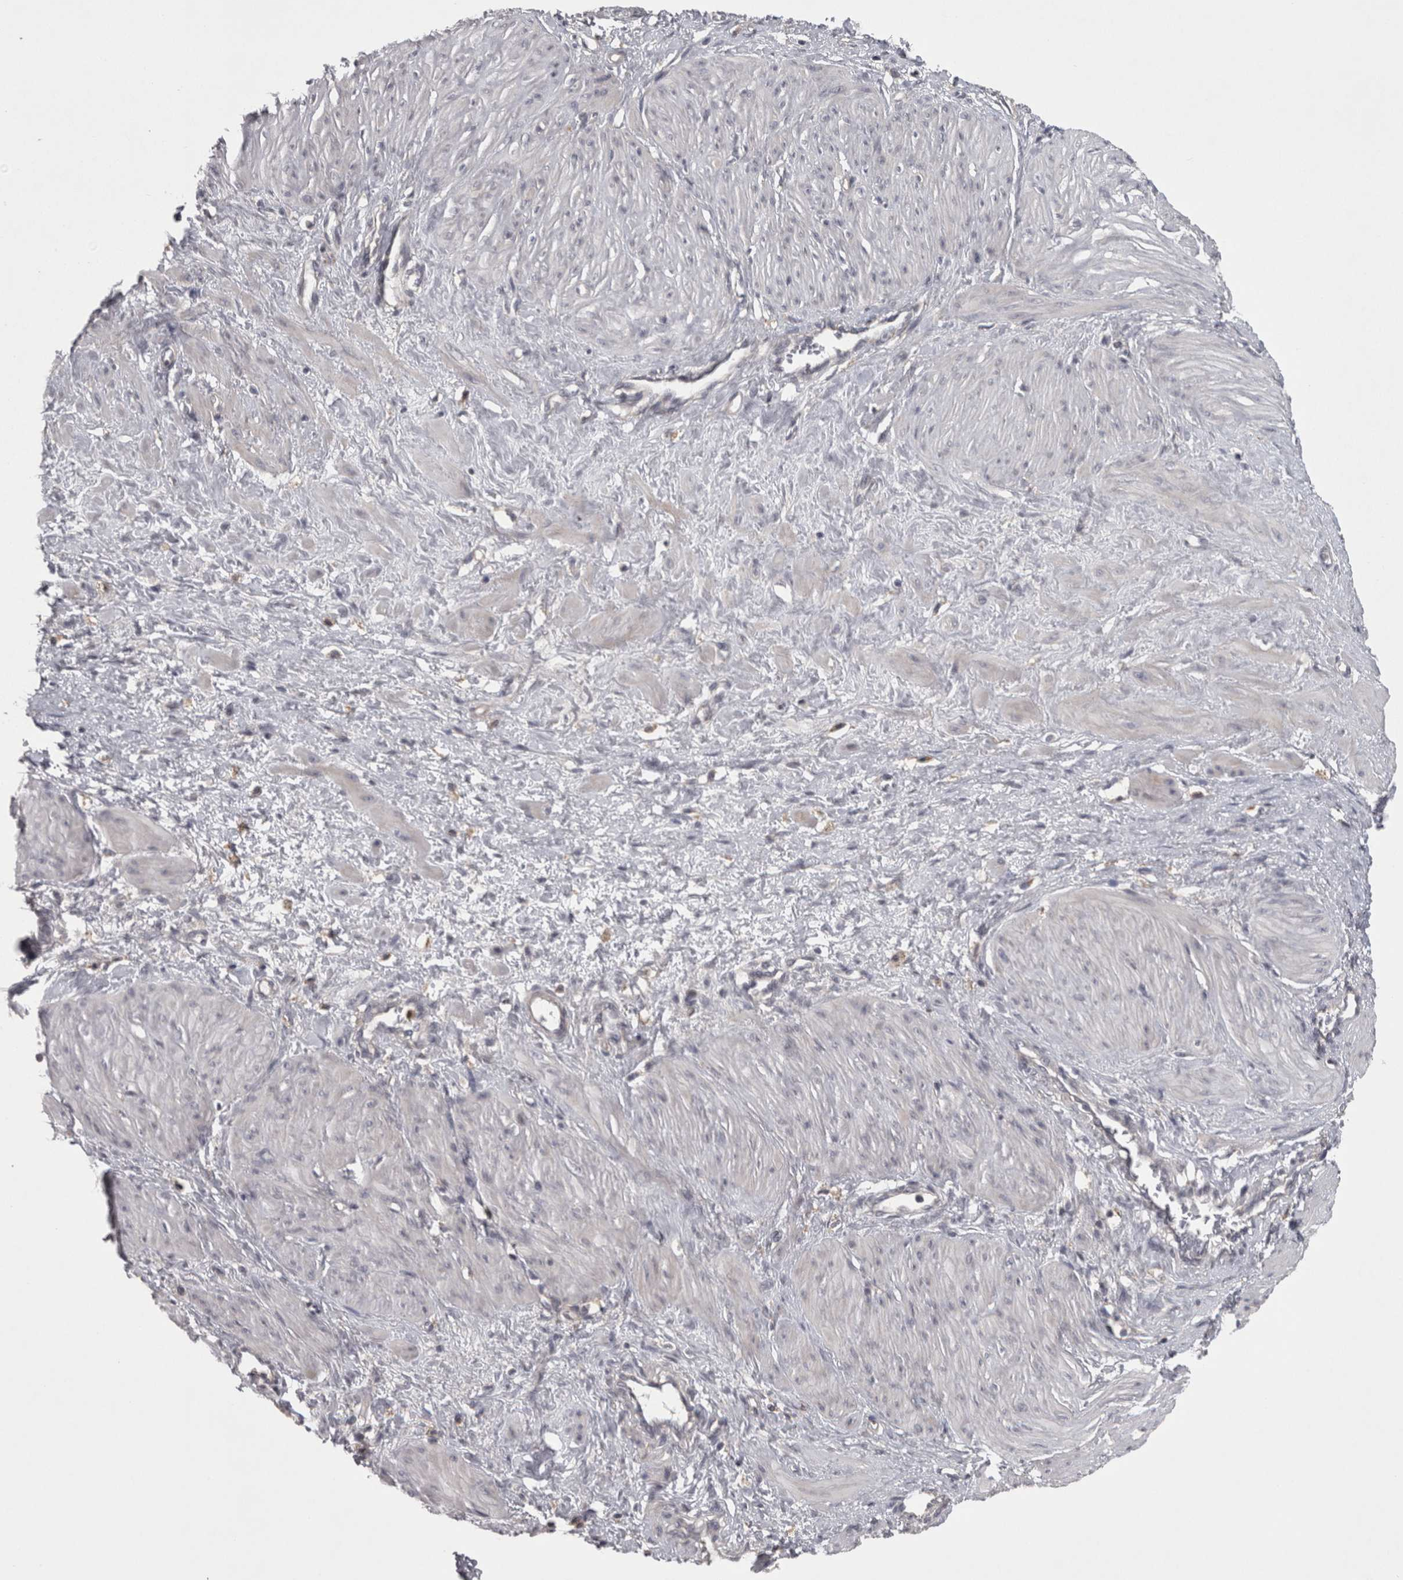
{"staining": {"intensity": "negative", "quantity": "none", "location": "none"}, "tissue": "smooth muscle", "cell_type": "Smooth muscle cells", "image_type": "normal", "snomed": [{"axis": "morphology", "description": "Normal tissue, NOS"}, {"axis": "topography", "description": "Endometrium"}], "caption": "Immunohistochemistry (IHC) photomicrograph of benign human smooth muscle stained for a protein (brown), which exhibits no expression in smooth muscle cells. (Brightfield microscopy of DAB (3,3'-diaminobenzidine) immunohistochemistry (IHC) at high magnification).", "gene": "PRKCI", "patient": {"sex": "female", "age": 33}}